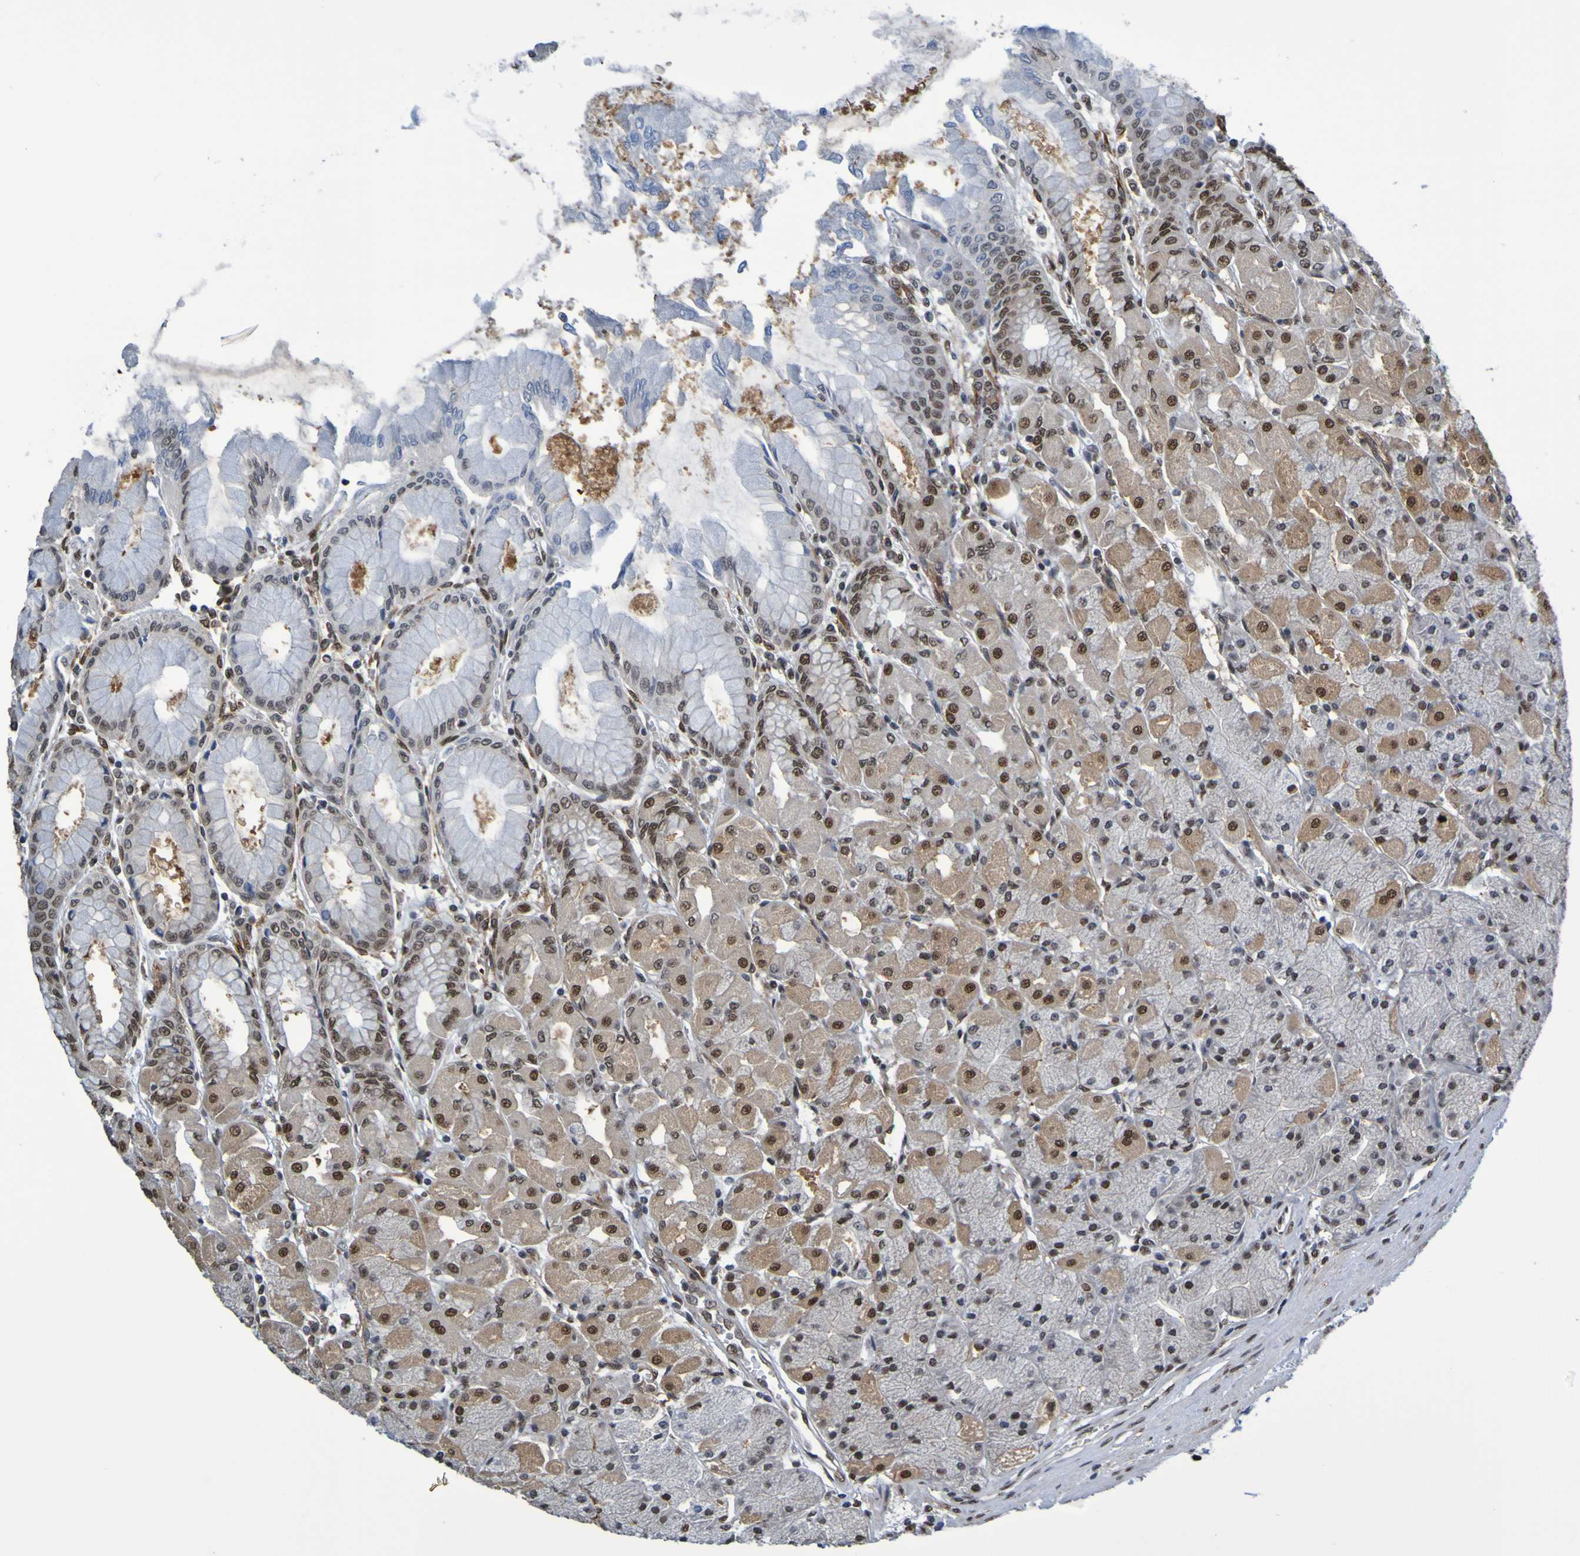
{"staining": {"intensity": "strong", "quantity": ">75%", "location": "cytoplasmic/membranous,nuclear"}, "tissue": "stomach", "cell_type": "Glandular cells", "image_type": "normal", "snomed": [{"axis": "morphology", "description": "Normal tissue, NOS"}, {"axis": "topography", "description": "Stomach, upper"}], "caption": "The immunohistochemical stain shows strong cytoplasmic/membranous,nuclear expression in glandular cells of normal stomach.", "gene": "HDAC2", "patient": {"sex": "female", "age": 56}}